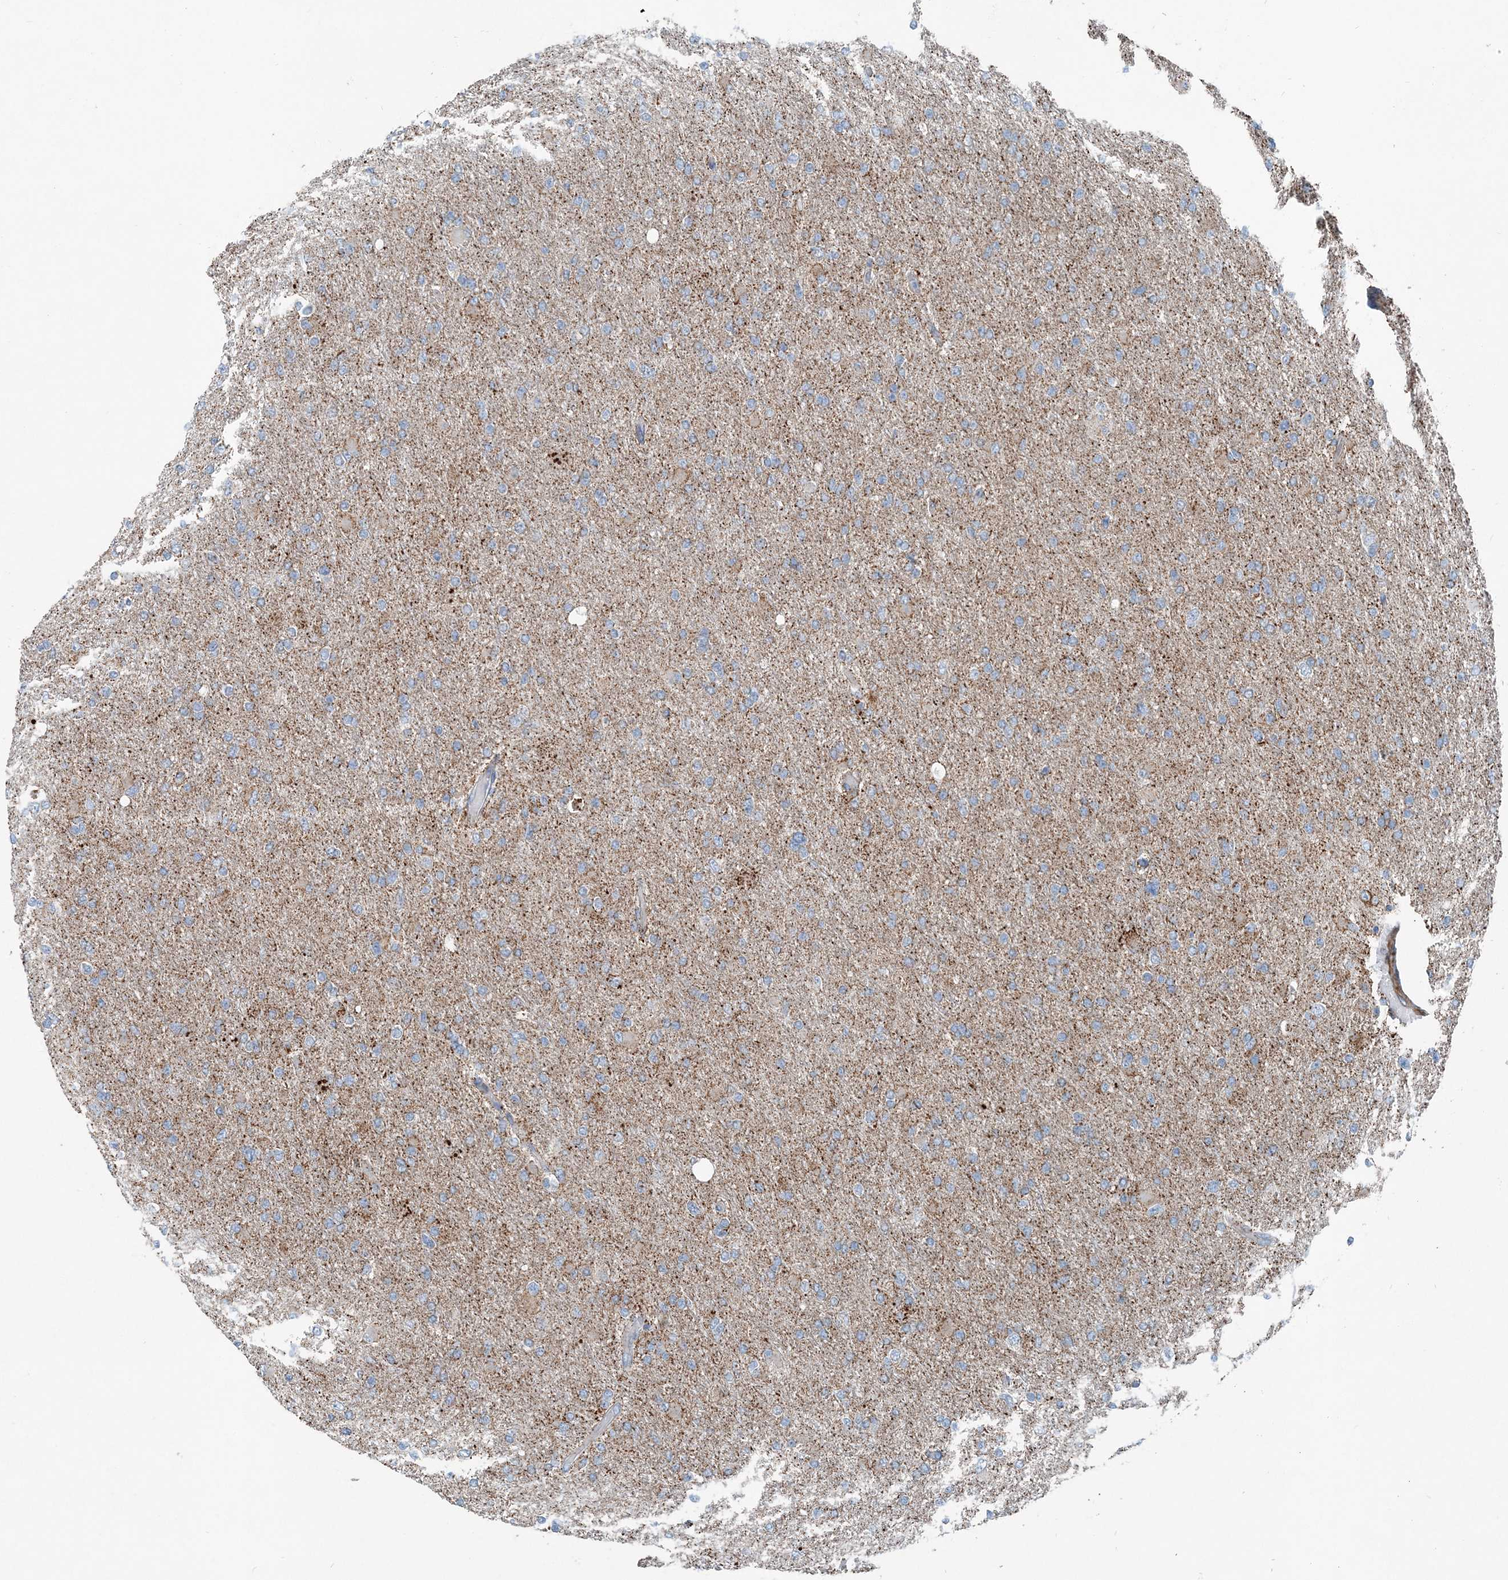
{"staining": {"intensity": "negative", "quantity": "none", "location": "none"}, "tissue": "glioma", "cell_type": "Tumor cells", "image_type": "cancer", "snomed": [{"axis": "morphology", "description": "Glioma, malignant, High grade"}, {"axis": "topography", "description": "Cerebral cortex"}], "caption": "This is an immunohistochemistry histopathology image of glioma. There is no staining in tumor cells.", "gene": "INTU", "patient": {"sex": "female", "age": 36}}